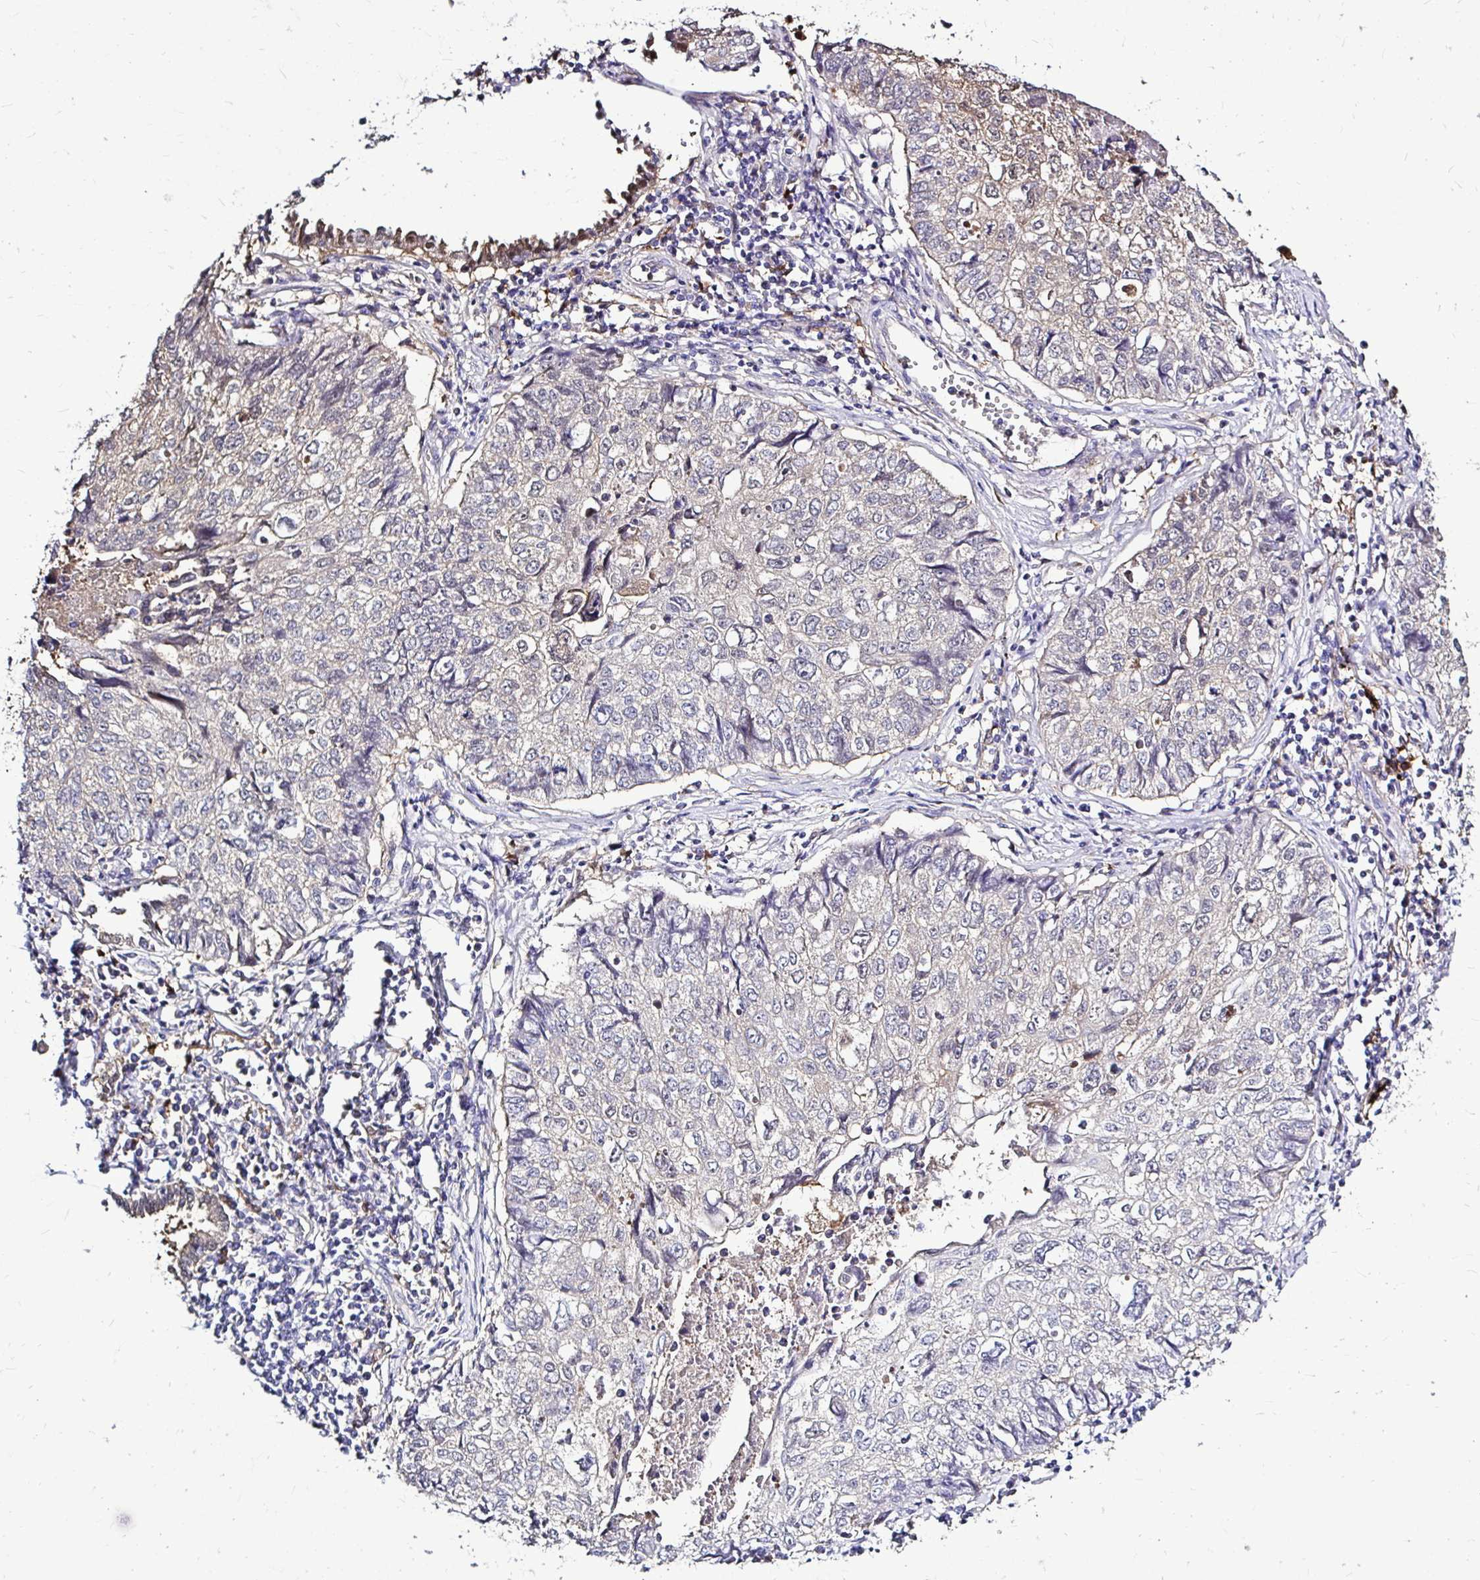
{"staining": {"intensity": "negative", "quantity": "none", "location": "none"}, "tissue": "lung cancer", "cell_type": "Tumor cells", "image_type": "cancer", "snomed": [{"axis": "morphology", "description": "Normal morphology"}, {"axis": "morphology", "description": "Aneuploidy"}, {"axis": "morphology", "description": "Squamous cell carcinoma, NOS"}, {"axis": "topography", "description": "Lymph node"}, {"axis": "topography", "description": "Lung"}], "caption": "An IHC histopathology image of lung cancer (squamous cell carcinoma) is shown. There is no staining in tumor cells of lung cancer (squamous cell carcinoma). (Brightfield microscopy of DAB (3,3'-diaminobenzidine) immunohistochemistry (IHC) at high magnification).", "gene": "IDH1", "patient": {"sex": "female", "age": 76}}